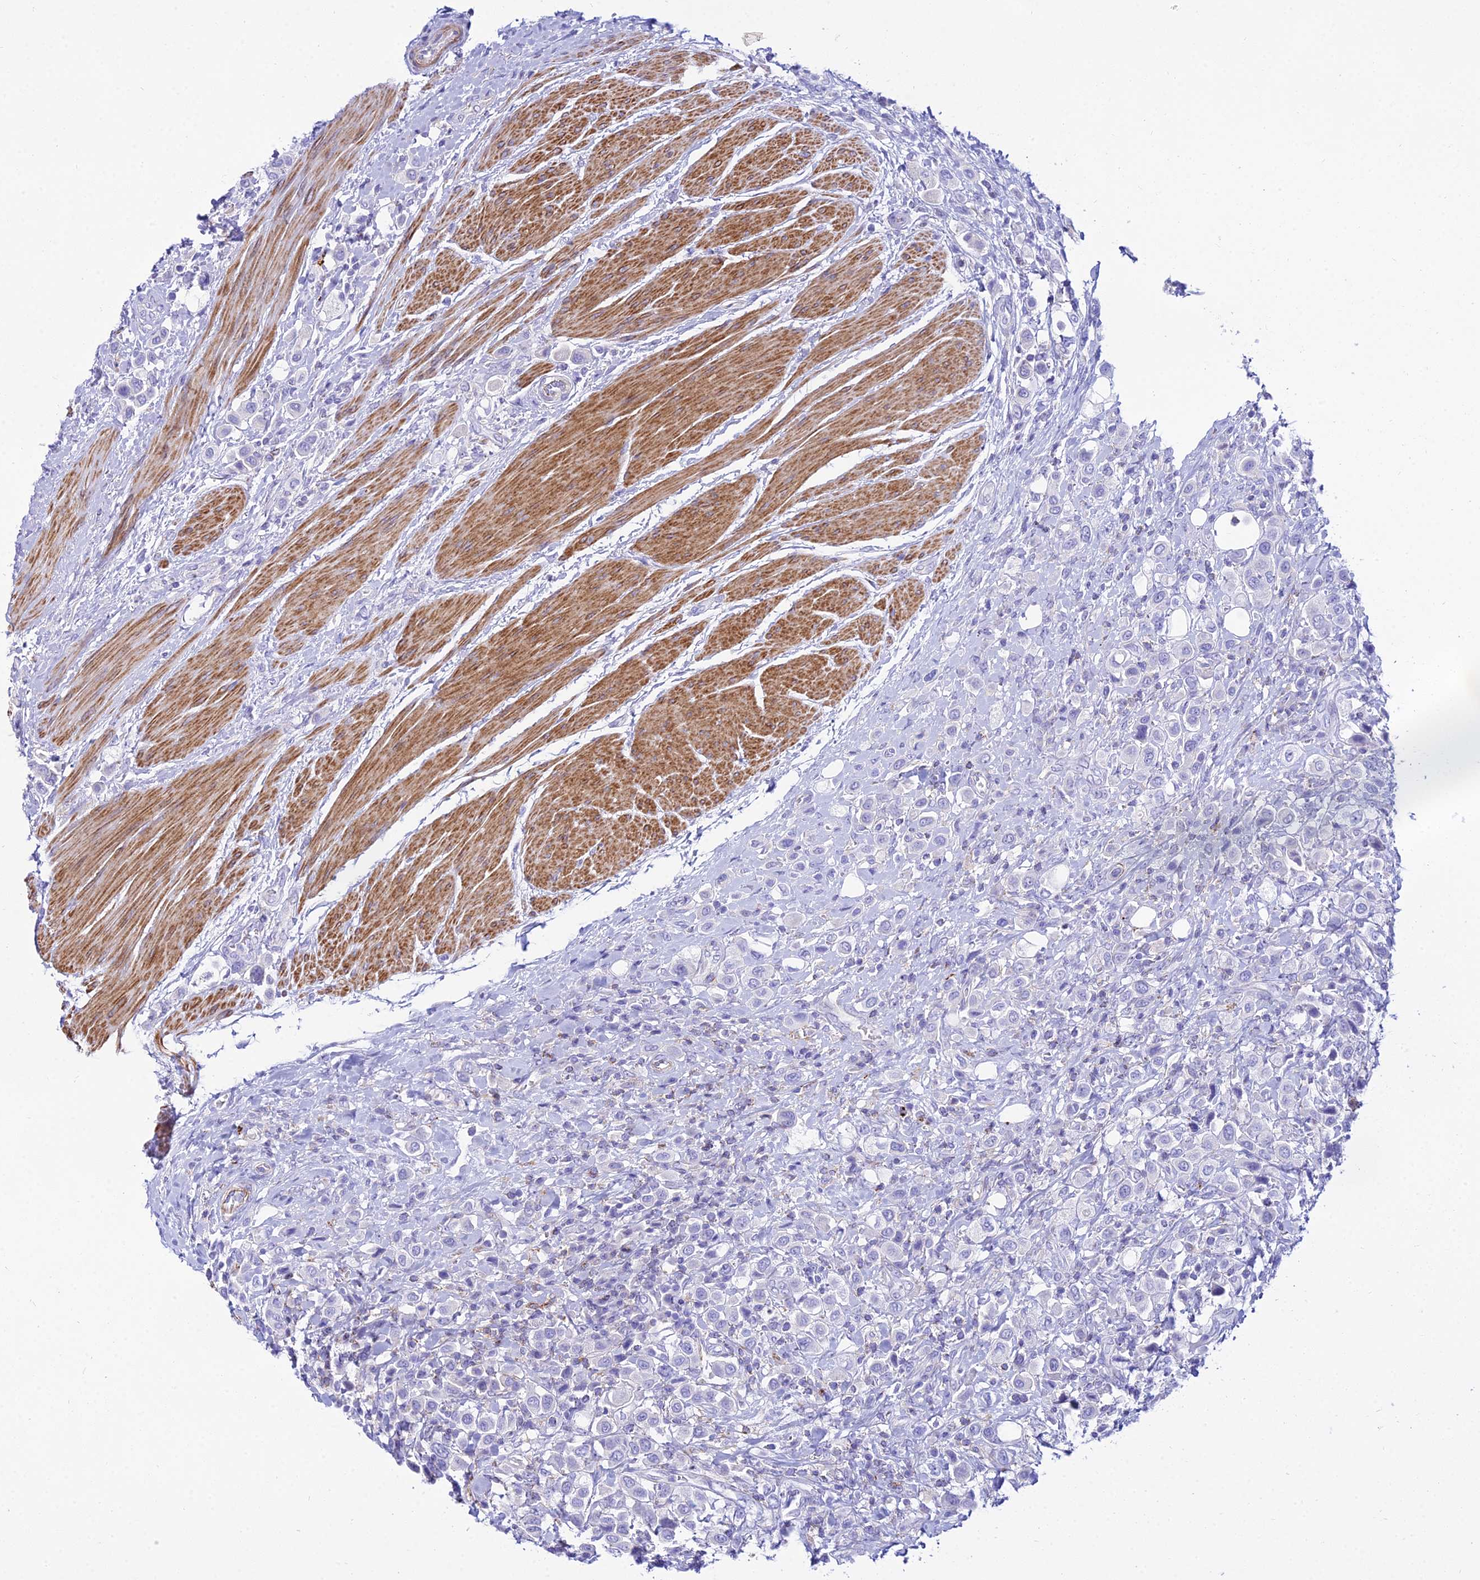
{"staining": {"intensity": "negative", "quantity": "none", "location": "none"}, "tissue": "urothelial cancer", "cell_type": "Tumor cells", "image_type": "cancer", "snomed": [{"axis": "morphology", "description": "Urothelial carcinoma, High grade"}, {"axis": "topography", "description": "Urinary bladder"}], "caption": "Immunohistochemical staining of high-grade urothelial carcinoma shows no significant expression in tumor cells.", "gene": "DLX1", "patient": {"sex": "male", "age": 50}}